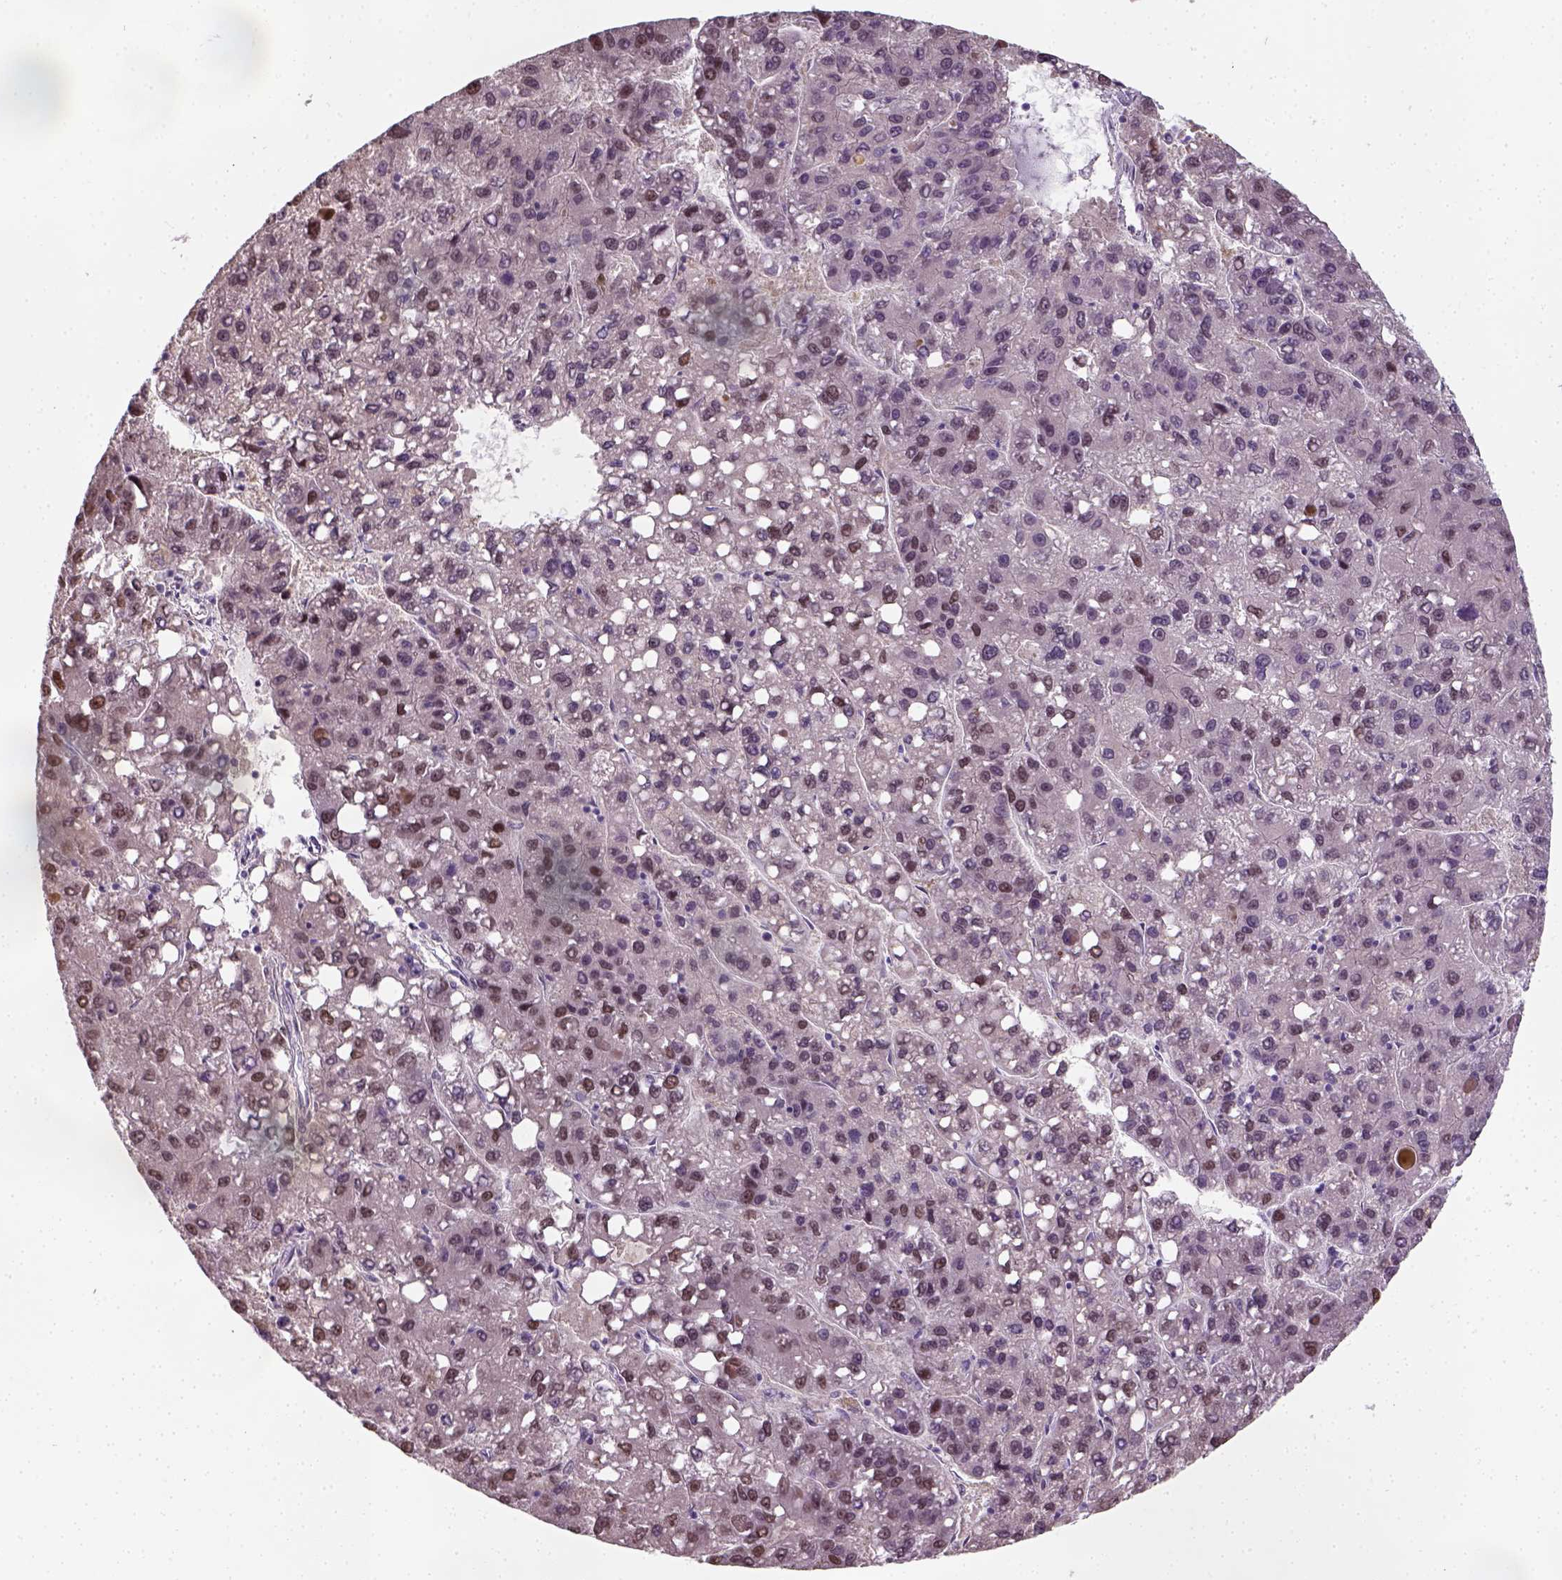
{"staining": {"intensity": "moderate", "quantity": "25%-75%", "location": "nuclear"}, "tissue": "liver cancer", "cell_type": "Tumor cells", "image_type": "cancer", "snomed": [{"axis": "morphology", "description": "Carcinoma, Hepatocellular, NOS"}, {"axis": "topography", "description": "Liver"}], "caption": "Protein expression by IHC reveals moderate nuclear staining in about 25%-75% of tumor cells in liver cancer. Ihc stains the protein in brown and the nuclei are stained blue.", "gene": "C1orf112", "patient": {"sex": "female", "age": 82}}